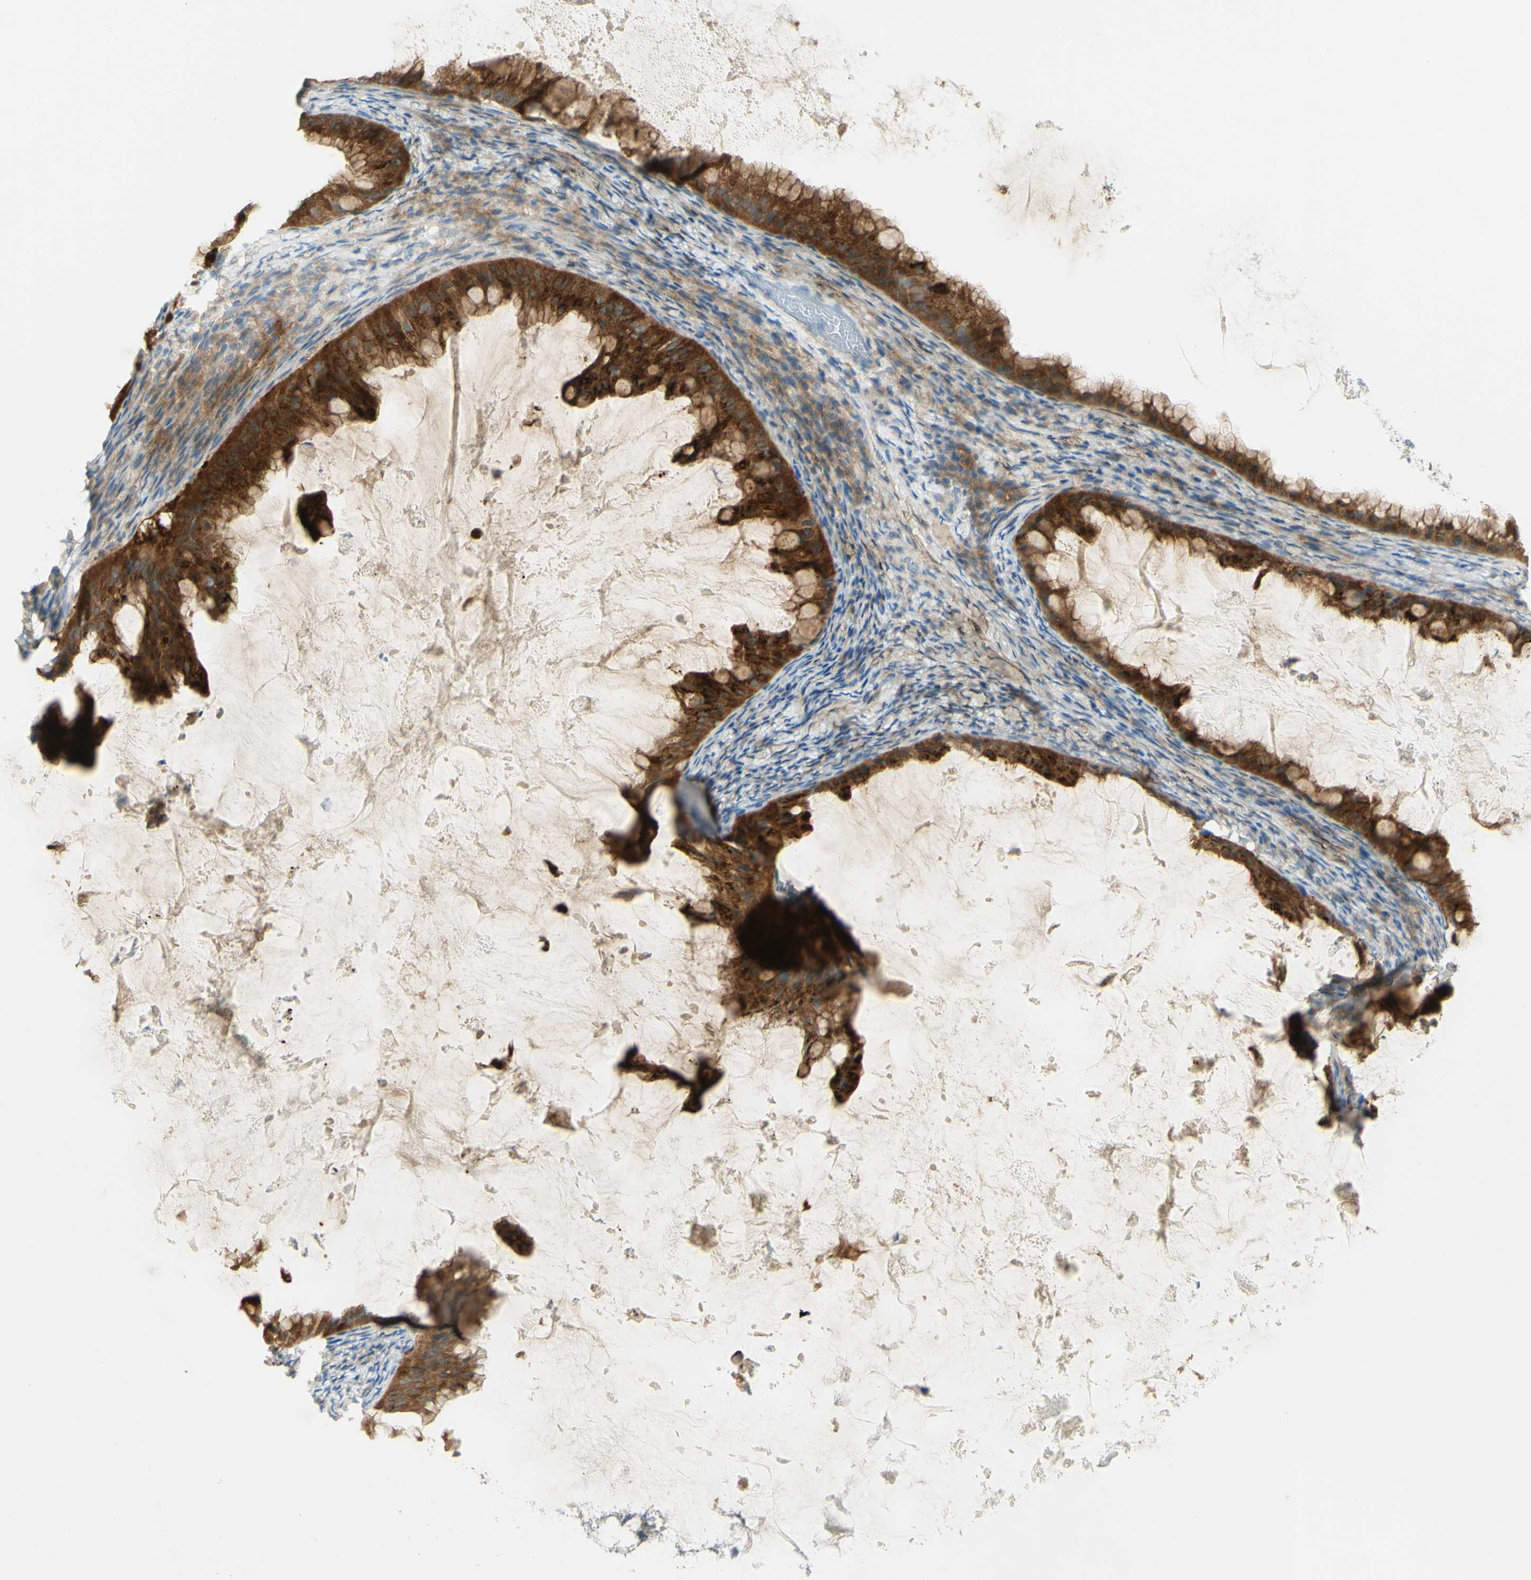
{"staining": {"intensity": "strong", "quantity": ">75%", "location": "cytoplasmic/membranous"}, "tissue": "ovarian cancer", "cell_type": "Tumor cells", "image_type": "cancer", "snomed": [{"axis": "morphology", "description": "Cystadenocarcinoma, mucinous, NOS"}, {"axis": "topography", "description": "Ovary"}], "caption": "Strong cytoplasmic/membranous expression is appreciated in about >75% of tumor cells in ovarian cancer.", "gene": "GCNT3", "patient": {"sex": "female", "age": 61}}